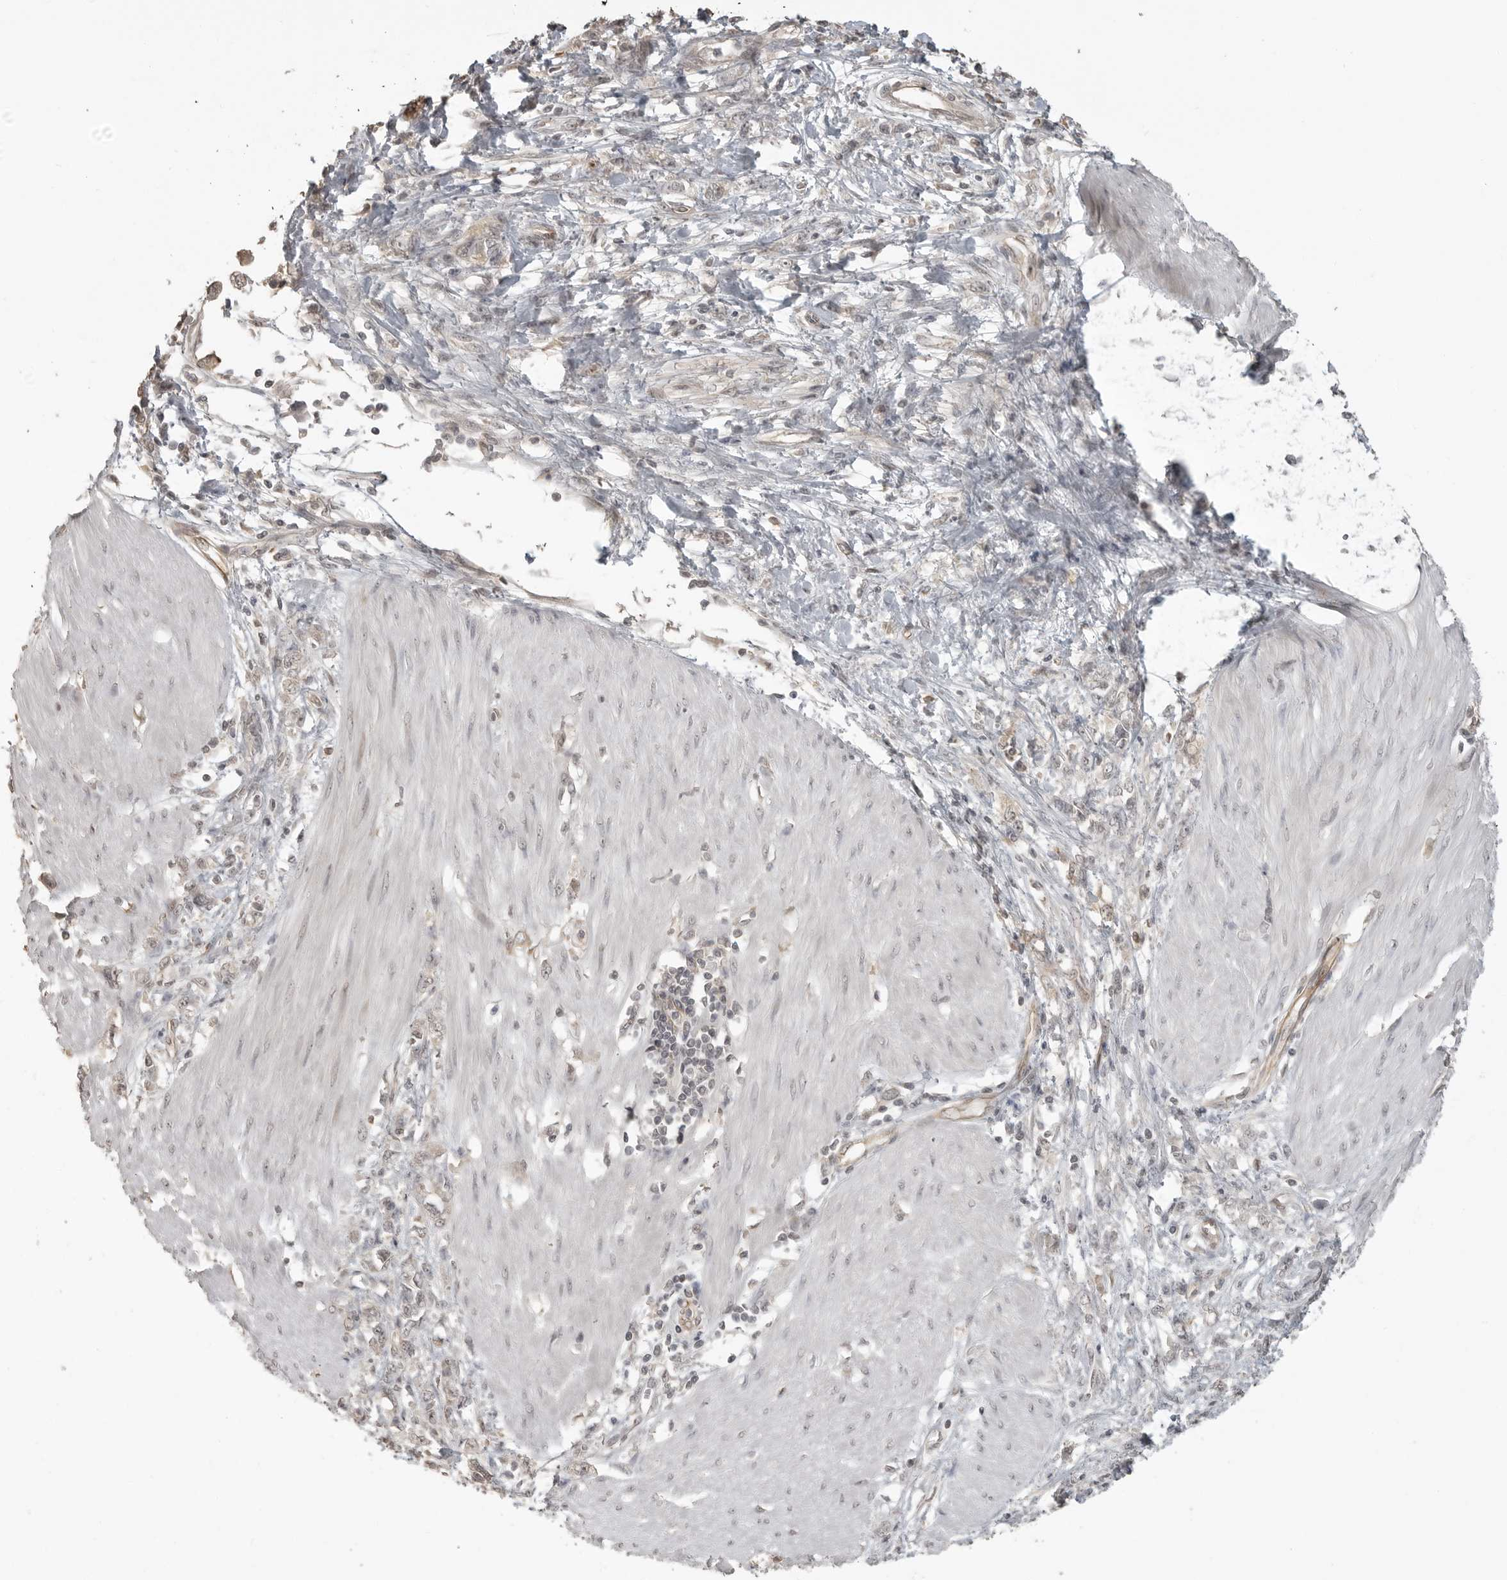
{"staining": {"intensity": "weak", "quantity": "25%-75%", "location": "cytoplasmic/membranous"}, "tissue": "stomach cancer", "cell_type": "Tumor cells", "image_type": "cancer", "snomed": [{"axis": "morphology", "description": "Adenocarcinoma, NOS"}, {"axis": "topography", "description": "Stomach"}], "caption": "This is an image of immunohistochemistry (IHC) staining of stomach cancer, which shows weak positivity in the cytoplasmic/membranous of tumor cells.", "gene": "SMG8", "patient": {"sex": "female", "age": 76}}